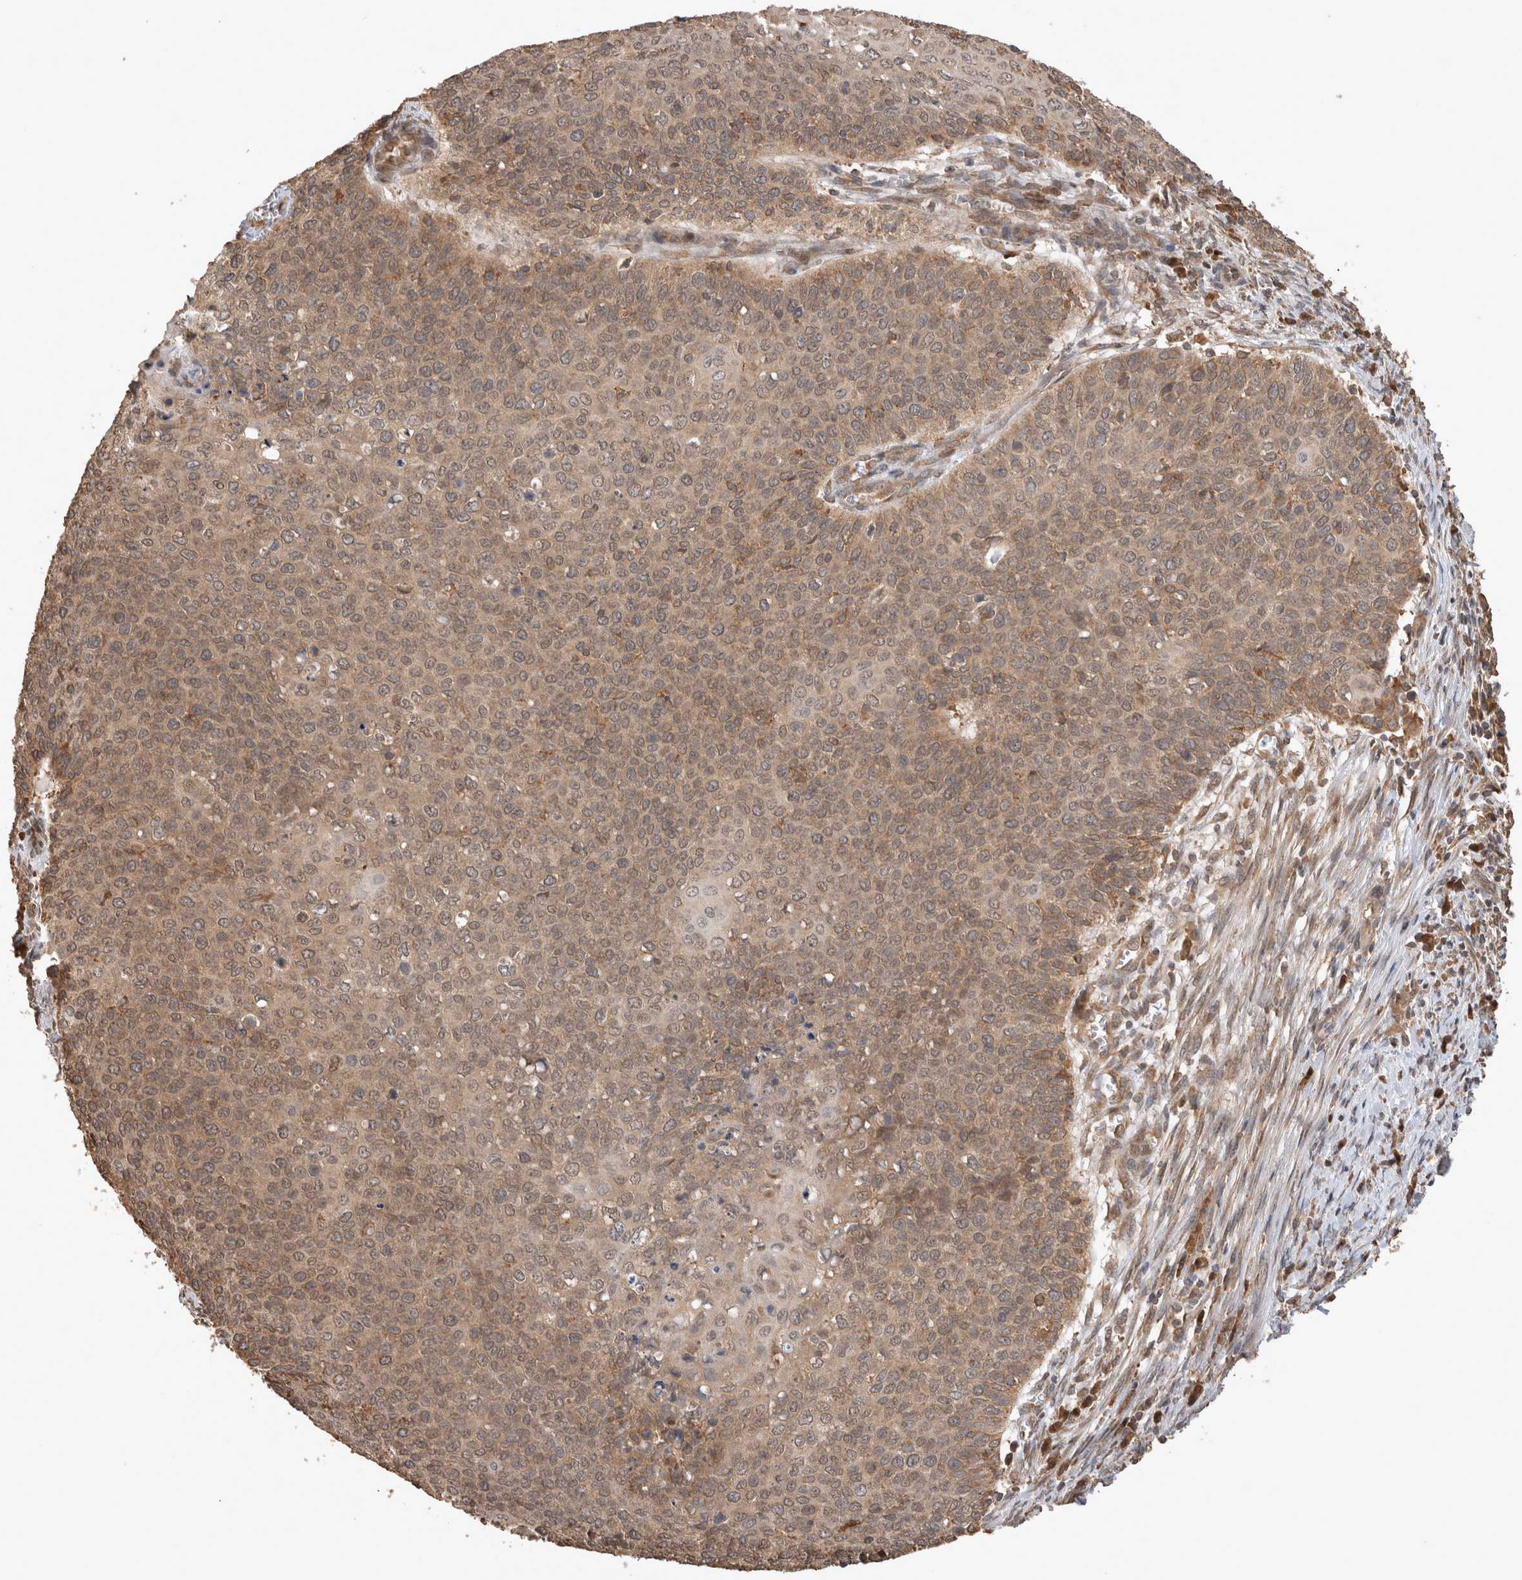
{"staining": {"intensity": "moderate", "quantity": ">75%", "location": "cytoplasmic/membranous"}, "tissue": "cervical cancer", "cell_type": "Tumor cells", "image_type": "cancer", "snomed": [{"axis": "morphology", "description": "Squamous cell carcinoma, NOS"}, {"axis": "topography", "description": "Cervix"}], "caption": "Squamous cell carcinoma (cervical) stained for a protein (brown) displays moderate cytoplasmic/membranous positive expression in approximately >75% of tumor cells.", "gene": "OTUD7B", "patient": {"sex": "female", "age": 39}}